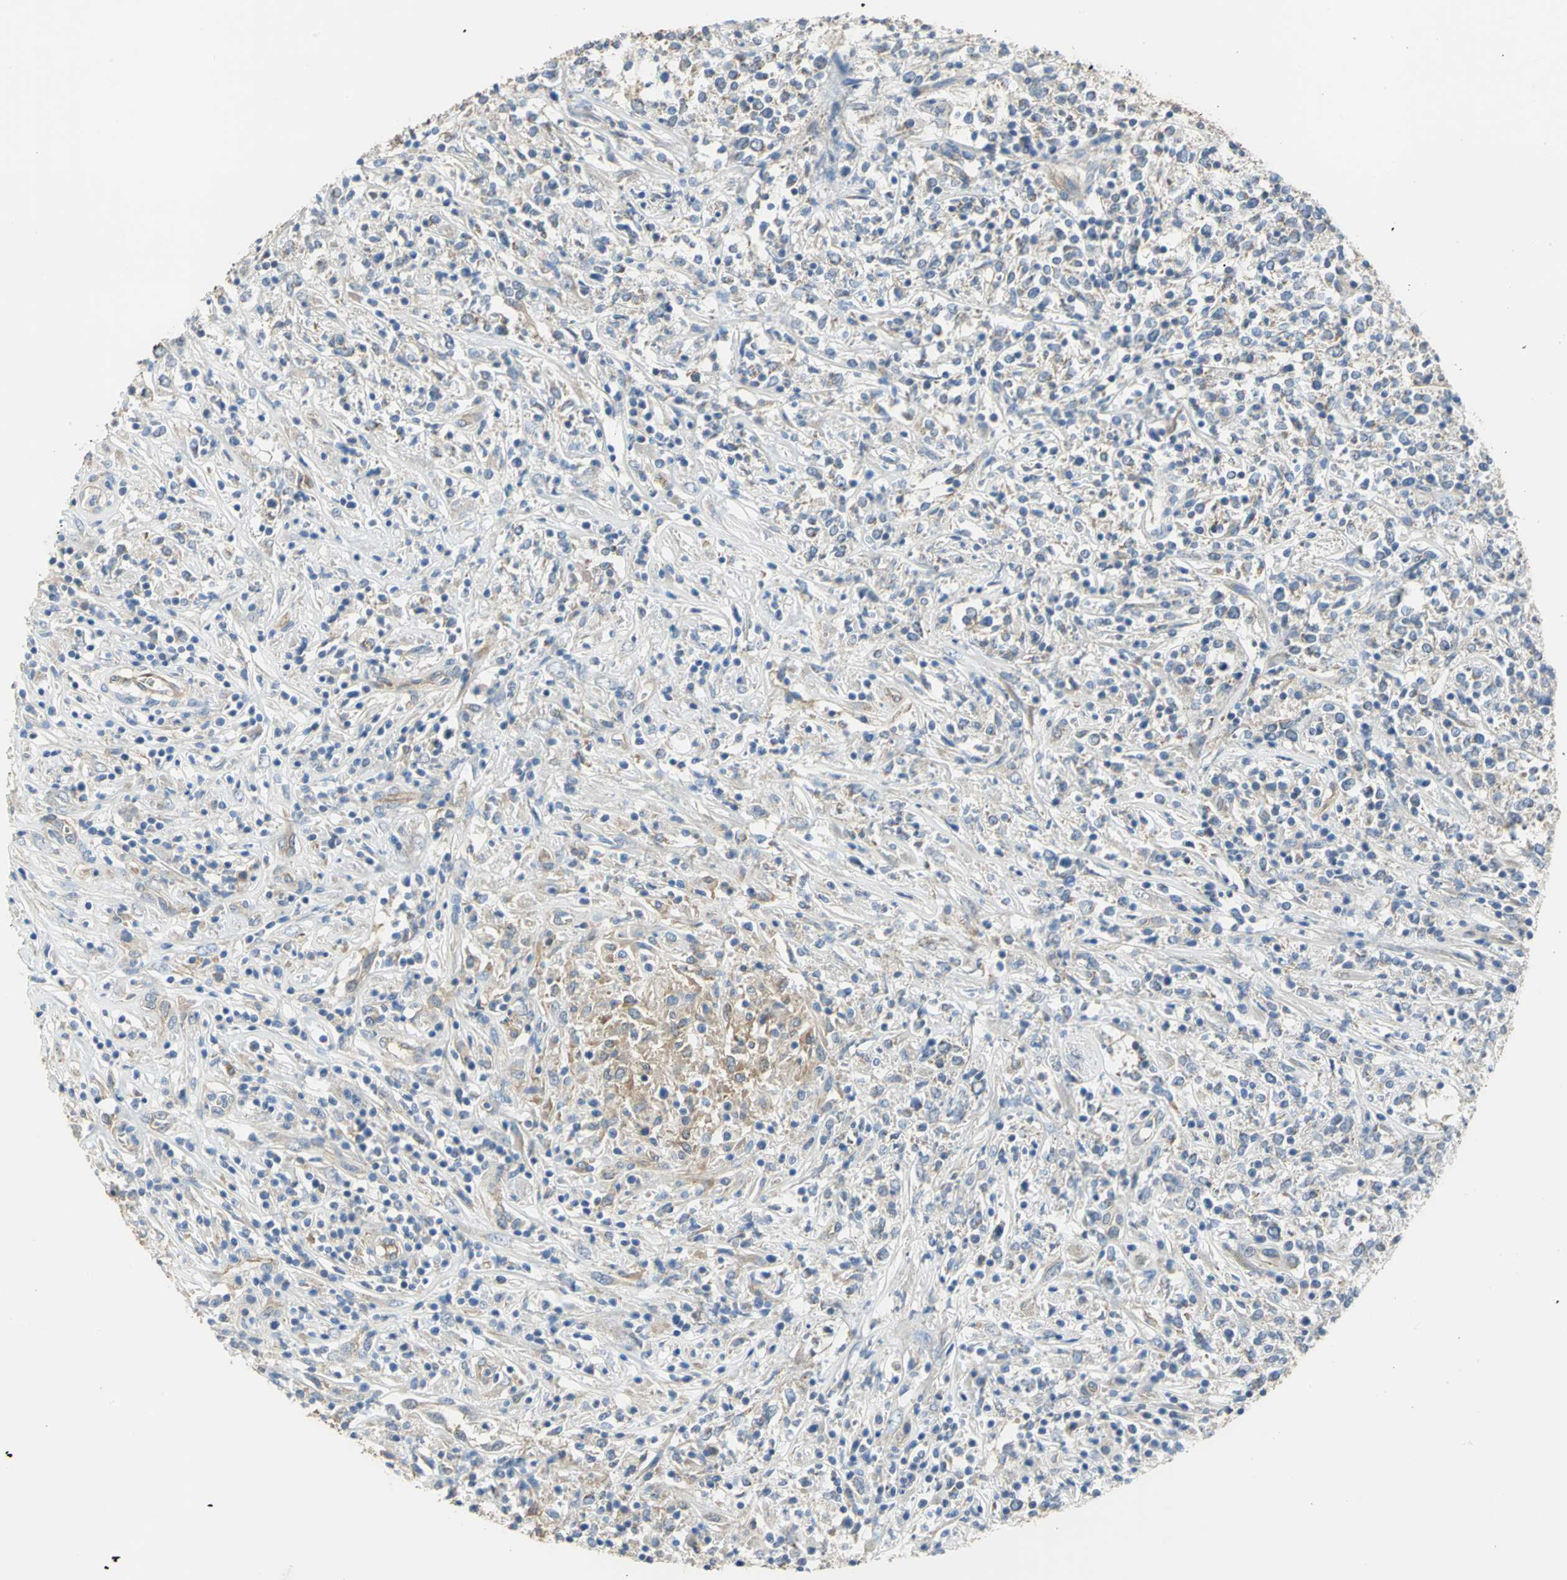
{"staining": {"intensity": "weak", "quantity": "<25%", "location": "cytoplasmic/membranous"}, "tissue": "lymphoma", "cell_type": "Tumor cells", "image_type": "cancer", "snomed": [{"axis": "morphology", "description": "Malignant lymphoma, non-Hodgkin's type, High grade"}, {"axis": "topography", "description": "Lymph node"}], "caption": "Immunohistochemistry (IHC) image of lymphoma stained for a protein (brown), which shows no positivity in tumor cells.", "gene": "HTR1F", "patient": {"sex": "female", "age": 84}}